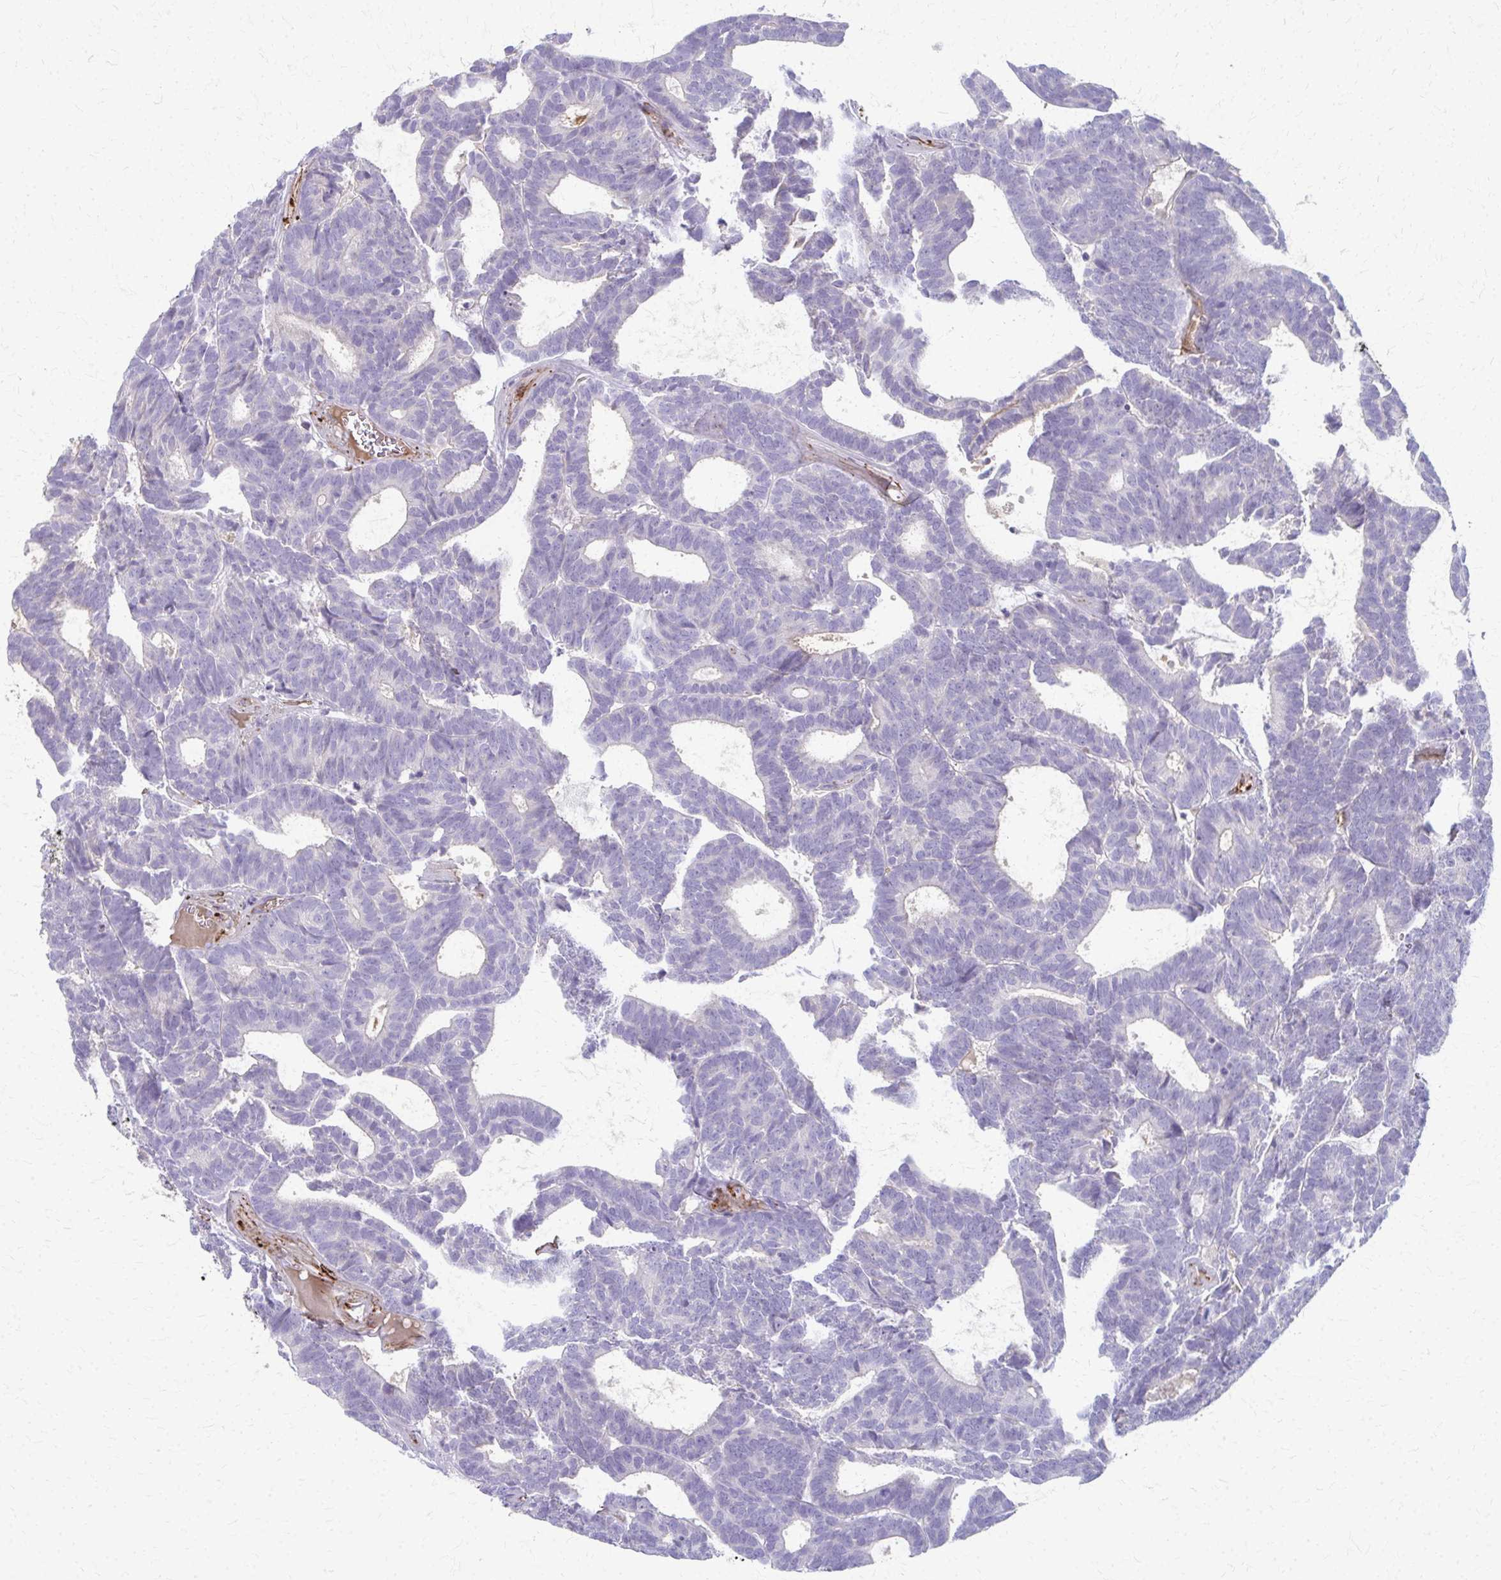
{"staining": {"intensity": "negative", "quantity": "none", "location": "none"}, "tissue": "head and neck cancer", "cell_type": "Tumor cells", "image_type": "cancer", "snomed": [{"axis": "morphology", "description": "Adenocarcinoma, NOS"}, {"axis": "topography", "description": "Head-Neck"}], "caption": "Head and neck adenocarcinoma was stained to show a protein in brown. There is no significant positivity in tumor cells.", "gene": "ADIPOQ", "patient": {"sex": "female", "age": 81}}